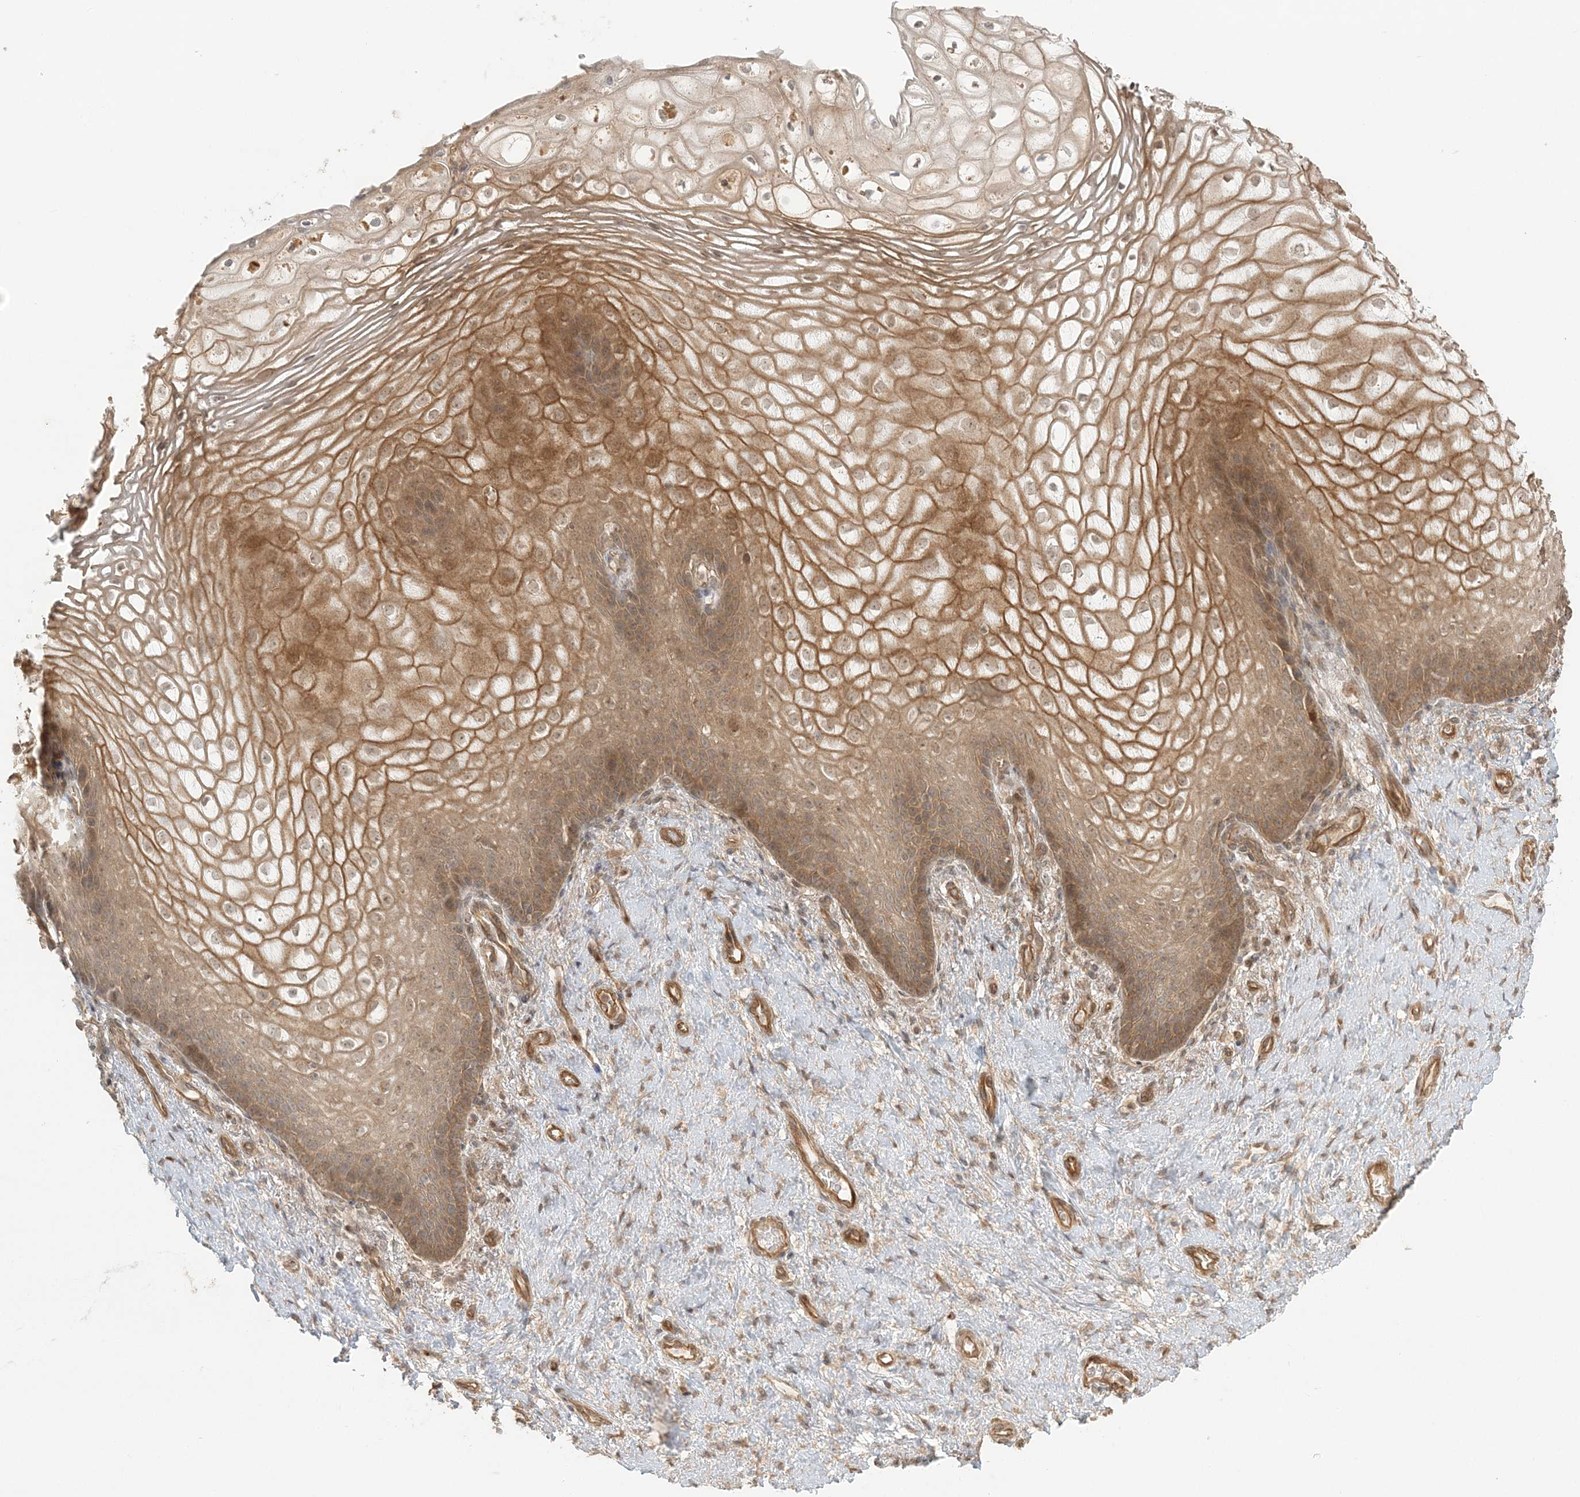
{"staining": {"intensity": "moderate", "quantity": ">75%", "location": "cytoplasmic/membranous"}, "tissue": "vagina", "cell_type": "Squamous epithelial cells", "image_type": "normal", "snomed": [{"axis": "morphology", "description": "Normal tissue, NOS"}, {"axis": "topography", "description": "Vagina"}], "caption": "Immunohistochemical staining of unremarkable human vagina shows medium levels of moderate cytoplasmic/membranous expression in approximately >75% of squamous epithelial cells.", "gene": "KIAA0232", "patient": {"sex": "female", "age": 60}}